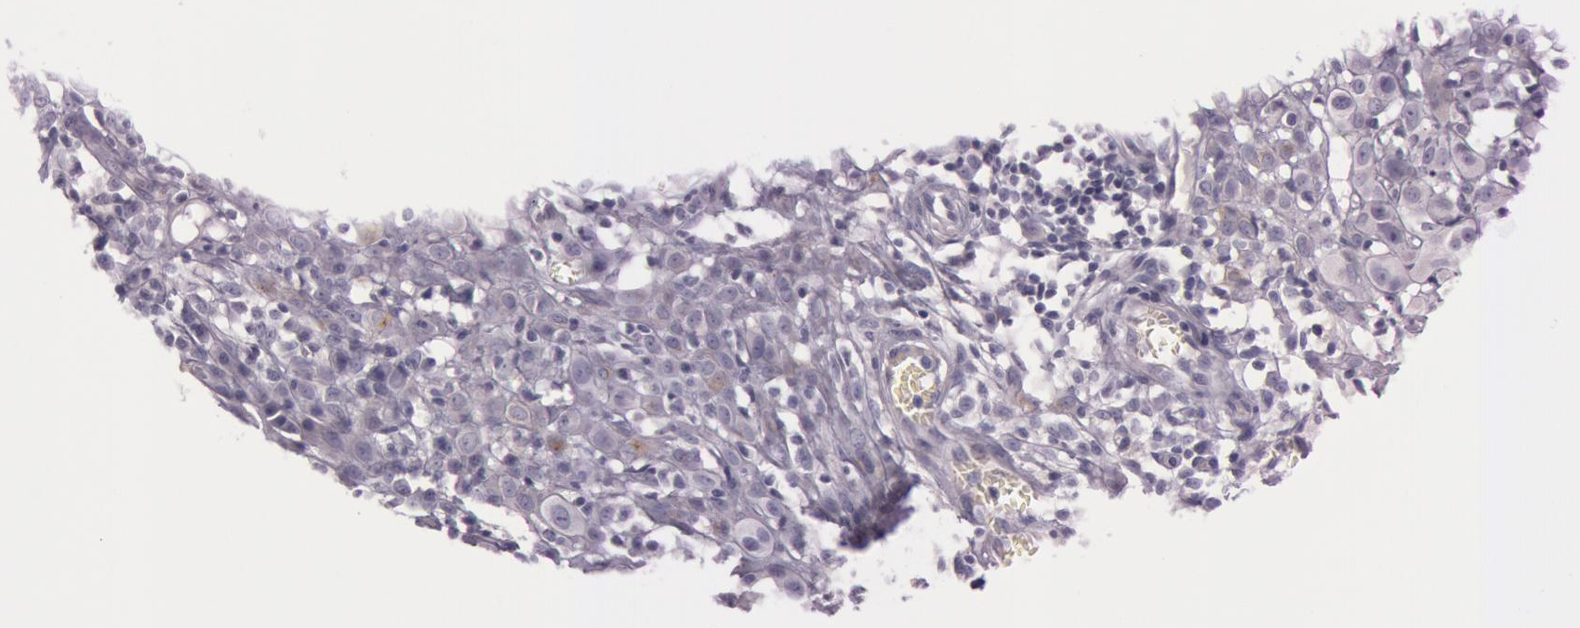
{"staining": {"intensity": "negative", "quantity": "none", "location": "none"}, "tissue": "melanoma", "cell_type": "Tumor cells", "image_type": "cancer", "snomed": [{"axis": "morphology", "description": "Malignant melanoma, NOS"}, {"axis": "topography", "description": "Skin"}], "caption": "Micrograph shows no significant protein expression in tumor cells of melanoma.", "gene": "FOLH1", "patient": {"sex": "female", "age": 52}}